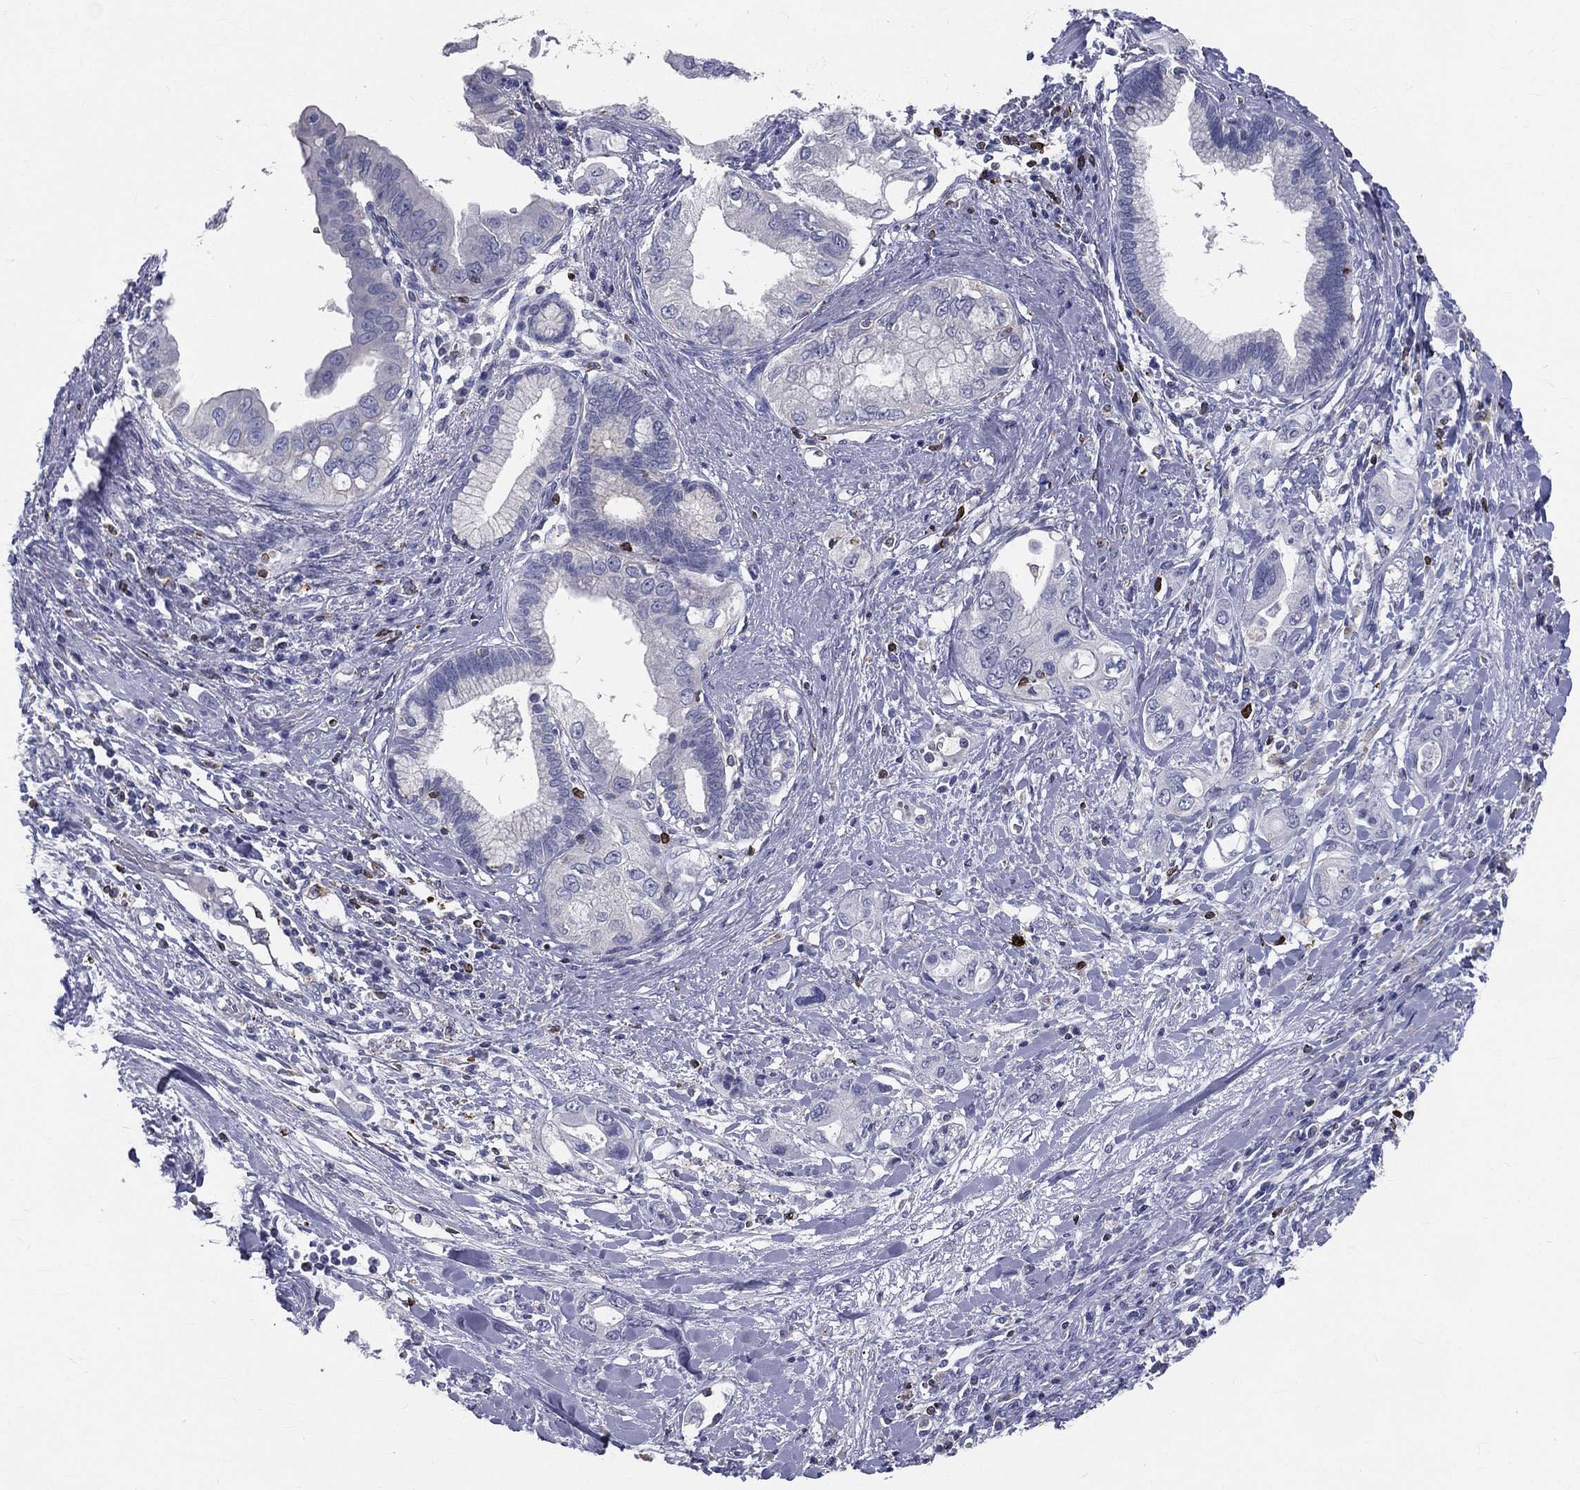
{"staining": {"intensity": "negative", "quantity": "none", "location": "none"}, "tissue": "pancreatic cancer", "cell_type": "Tumor cells", "image_type": "cancer", "snomed": [{"axis": "morphology", "description": "Adenocarcinoma, NOS"}, {"axis": "topography", "description": "Pancreas"}], "caption": "Tumor cells are negative for brown protein staining in pancreatic adenocarcinoma. (DAB (3,3'-diaminobenzidine) immunohistochemistry (IHC) visualized using brightfield microscopy, high magnification).", "gene": "CTSW", "patient": {"sex": "female", "age": 56}}